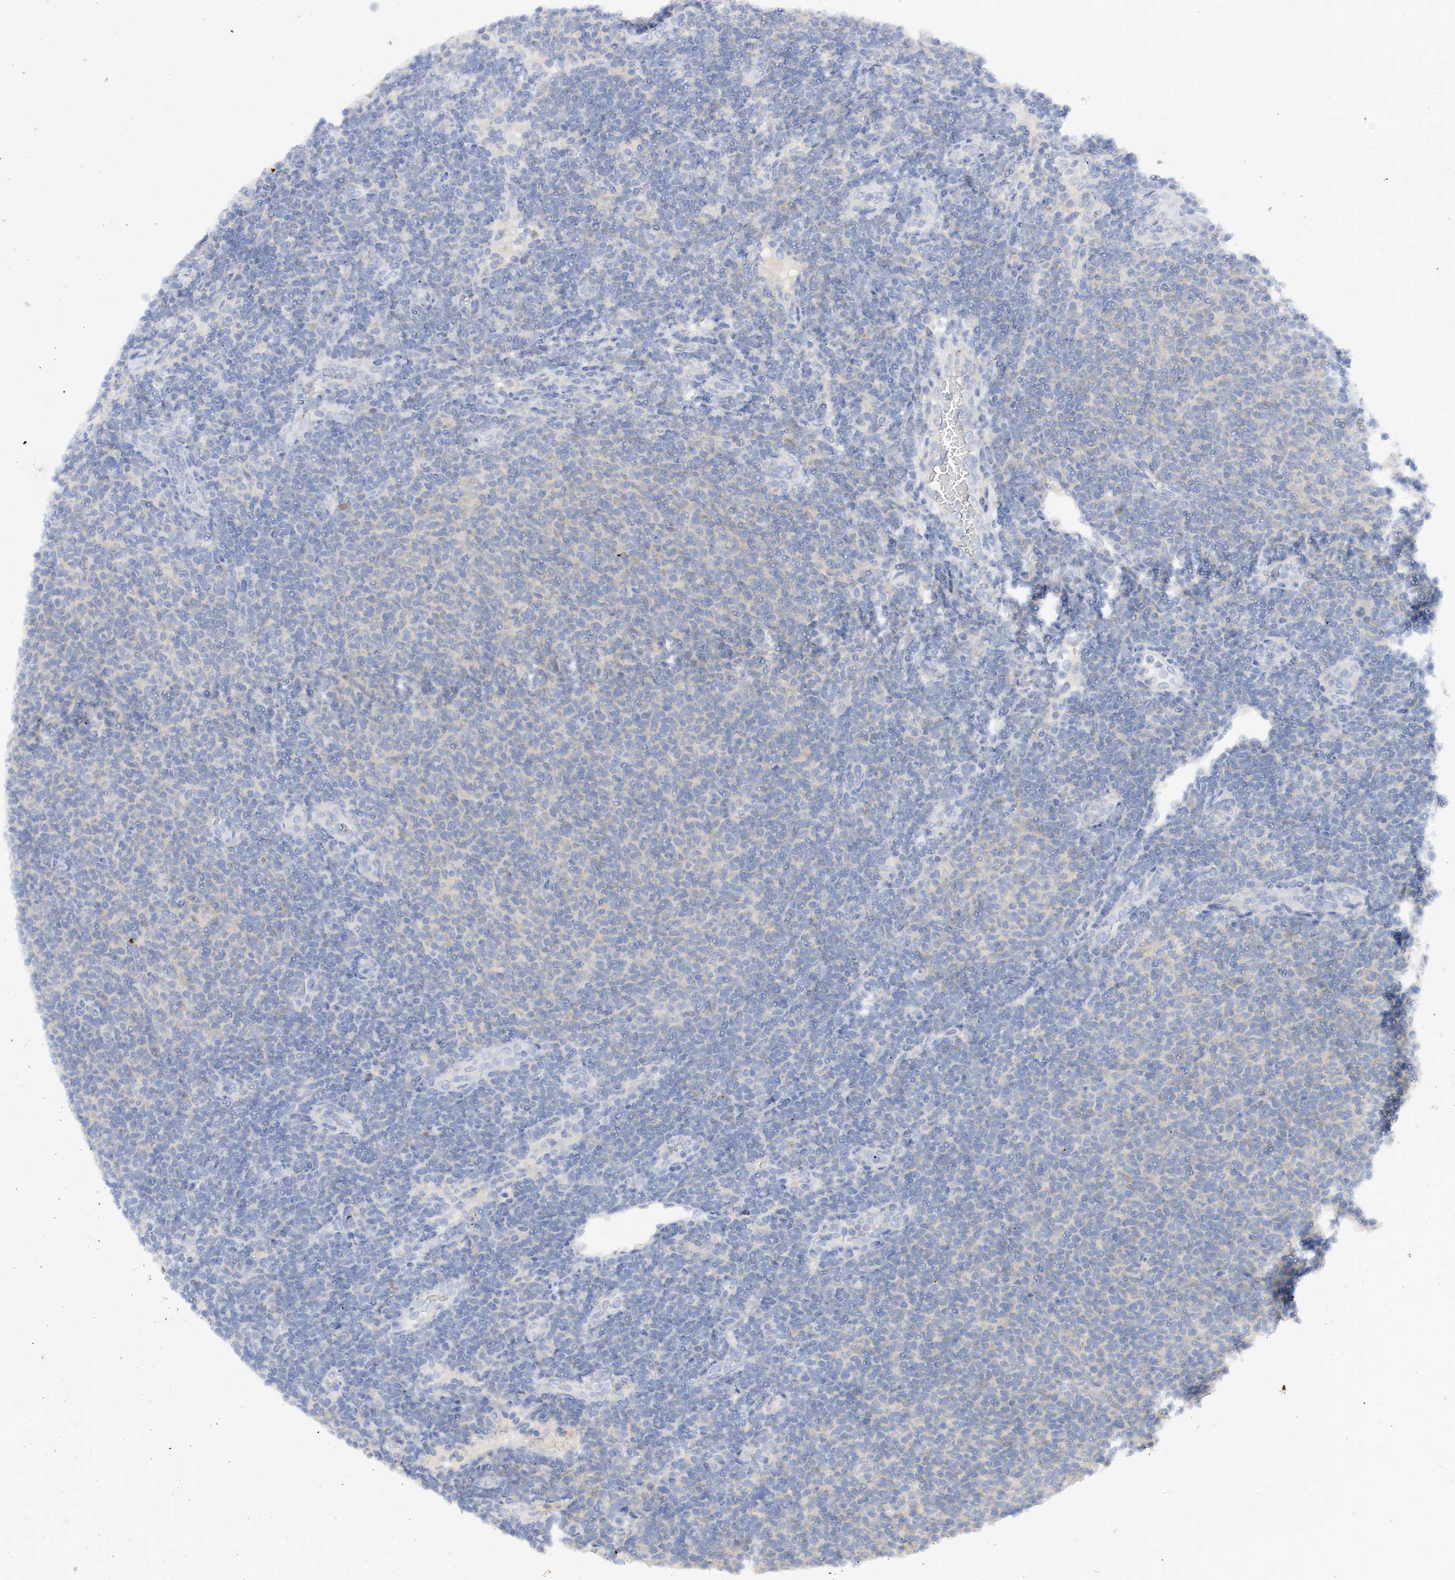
{"staining": {"intensity": "negative", "quantity": "none", "location": "none"}, "tissue": "lymphoma", "cell_type": "Tumor cells", "image_type": "cancer", "snomed": [{"axis": "morphology", "description": "Malignant lymphoma, non-Hodgkin's type, Low grade"}, {"axis": "topography", "description": "Lymph node"}], "caption": "A histopathology image of malignant lymphoma, non-Hodgkin's type (low-grade) stained for a protein reveals no brown staining in tumor cells. (DAB immunohistochemistry (IHC) visualized using brightfield microscopy, high magnification).", "gene": "ARV1", "patient": {"sex": "male", "age": 66}}